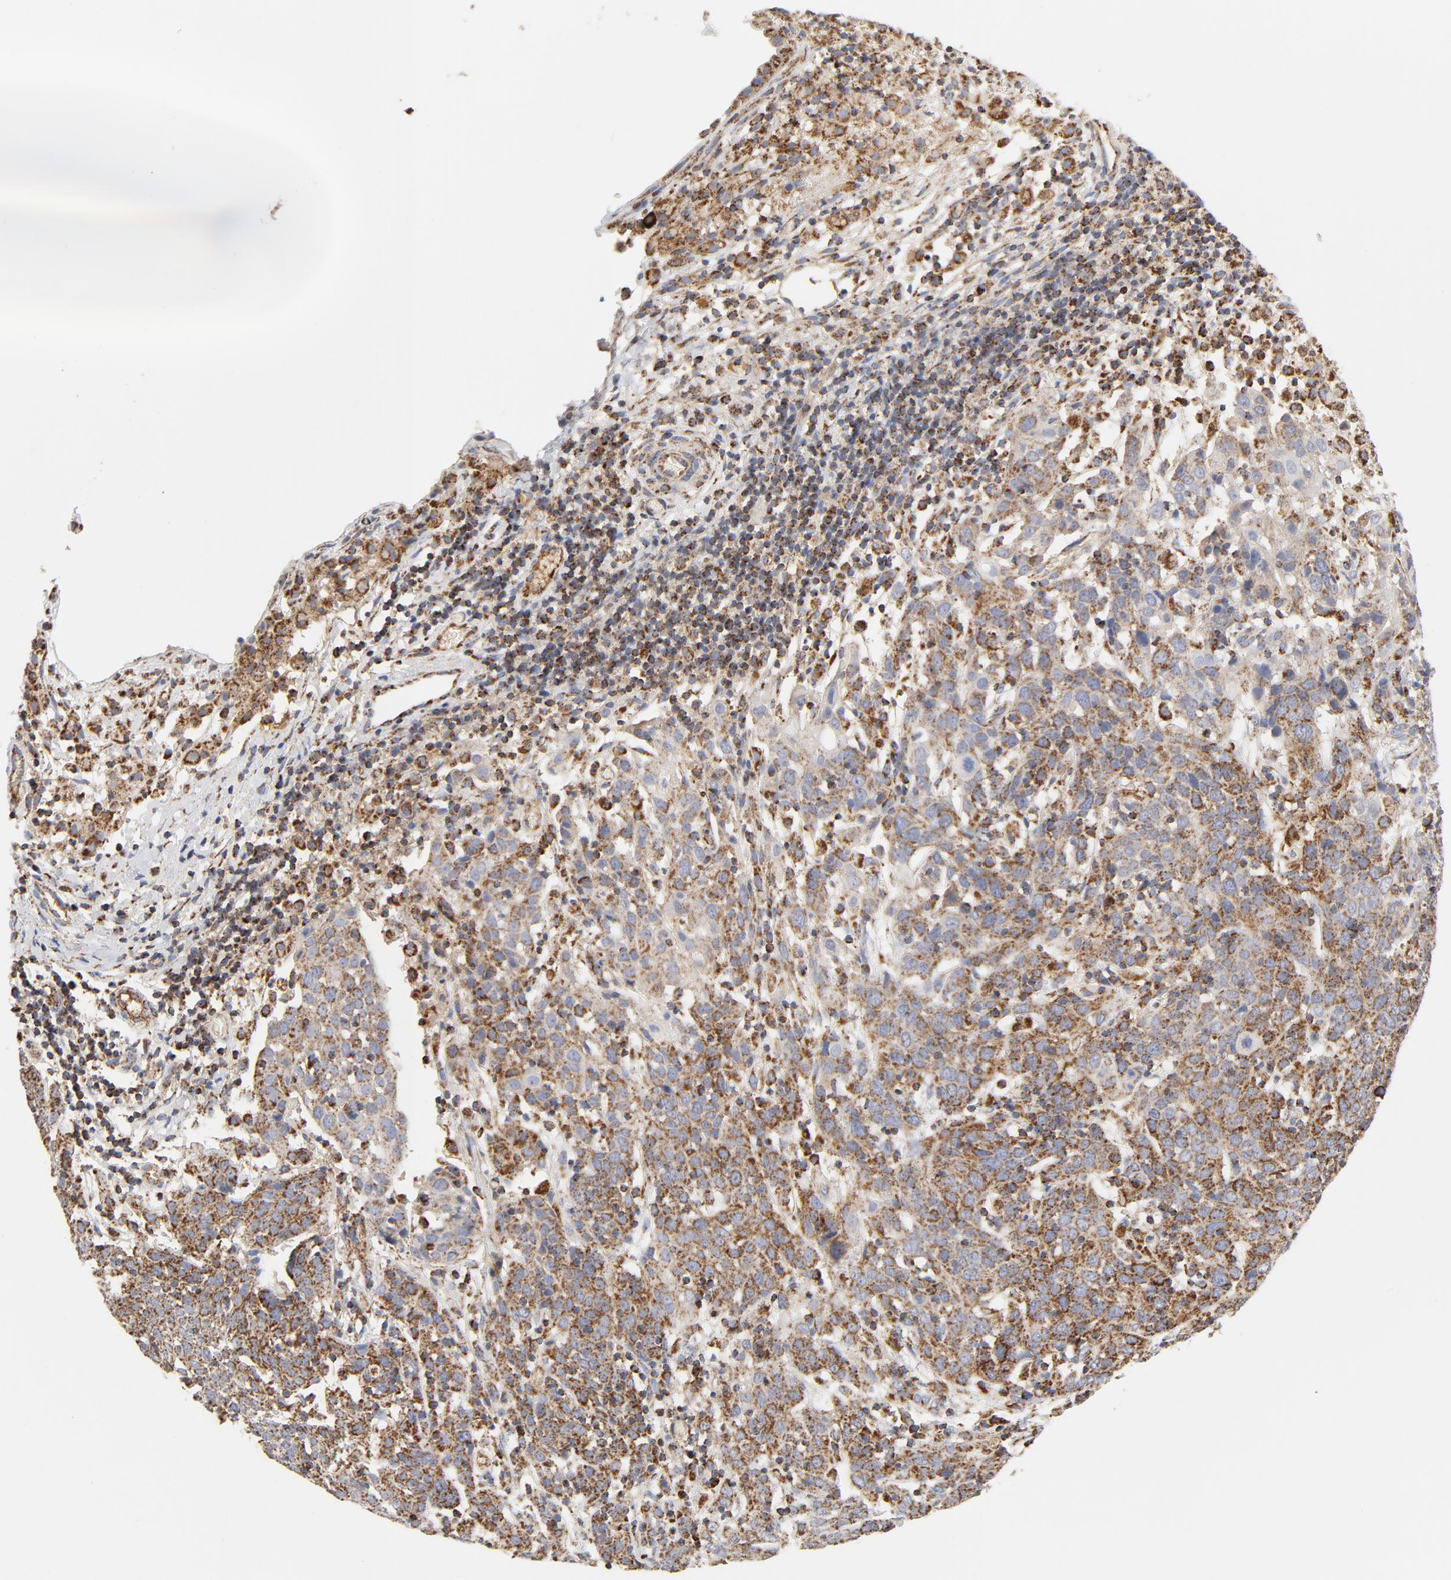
{"staining": {"intensity": "strong", "quantity": ">75%", "location": "cytoplasmic/membranous"}, "tissue": "cervical cancer", "cell_type": "Tumor cells", "image_type": "cancer", "snomed": [{"axis": "morphology", "description": "Normal tissue, NOS"}, {"axis": "morphology", "description": "Squamous cell carcinoma, NOS"}, {"axis": "topography", "description": "Cervix"}], "caption": "Immunohistochemistry photomicrograph of cervical cancer (squamous cell carcinoma) stained for a protein (brown), which demonstrates high levels of strong cytoplasmic/membranous positivity in approximately >75% of tumor cells.", "gene": "PCNX4", "patient": {"sex": "female", "age": 67}}